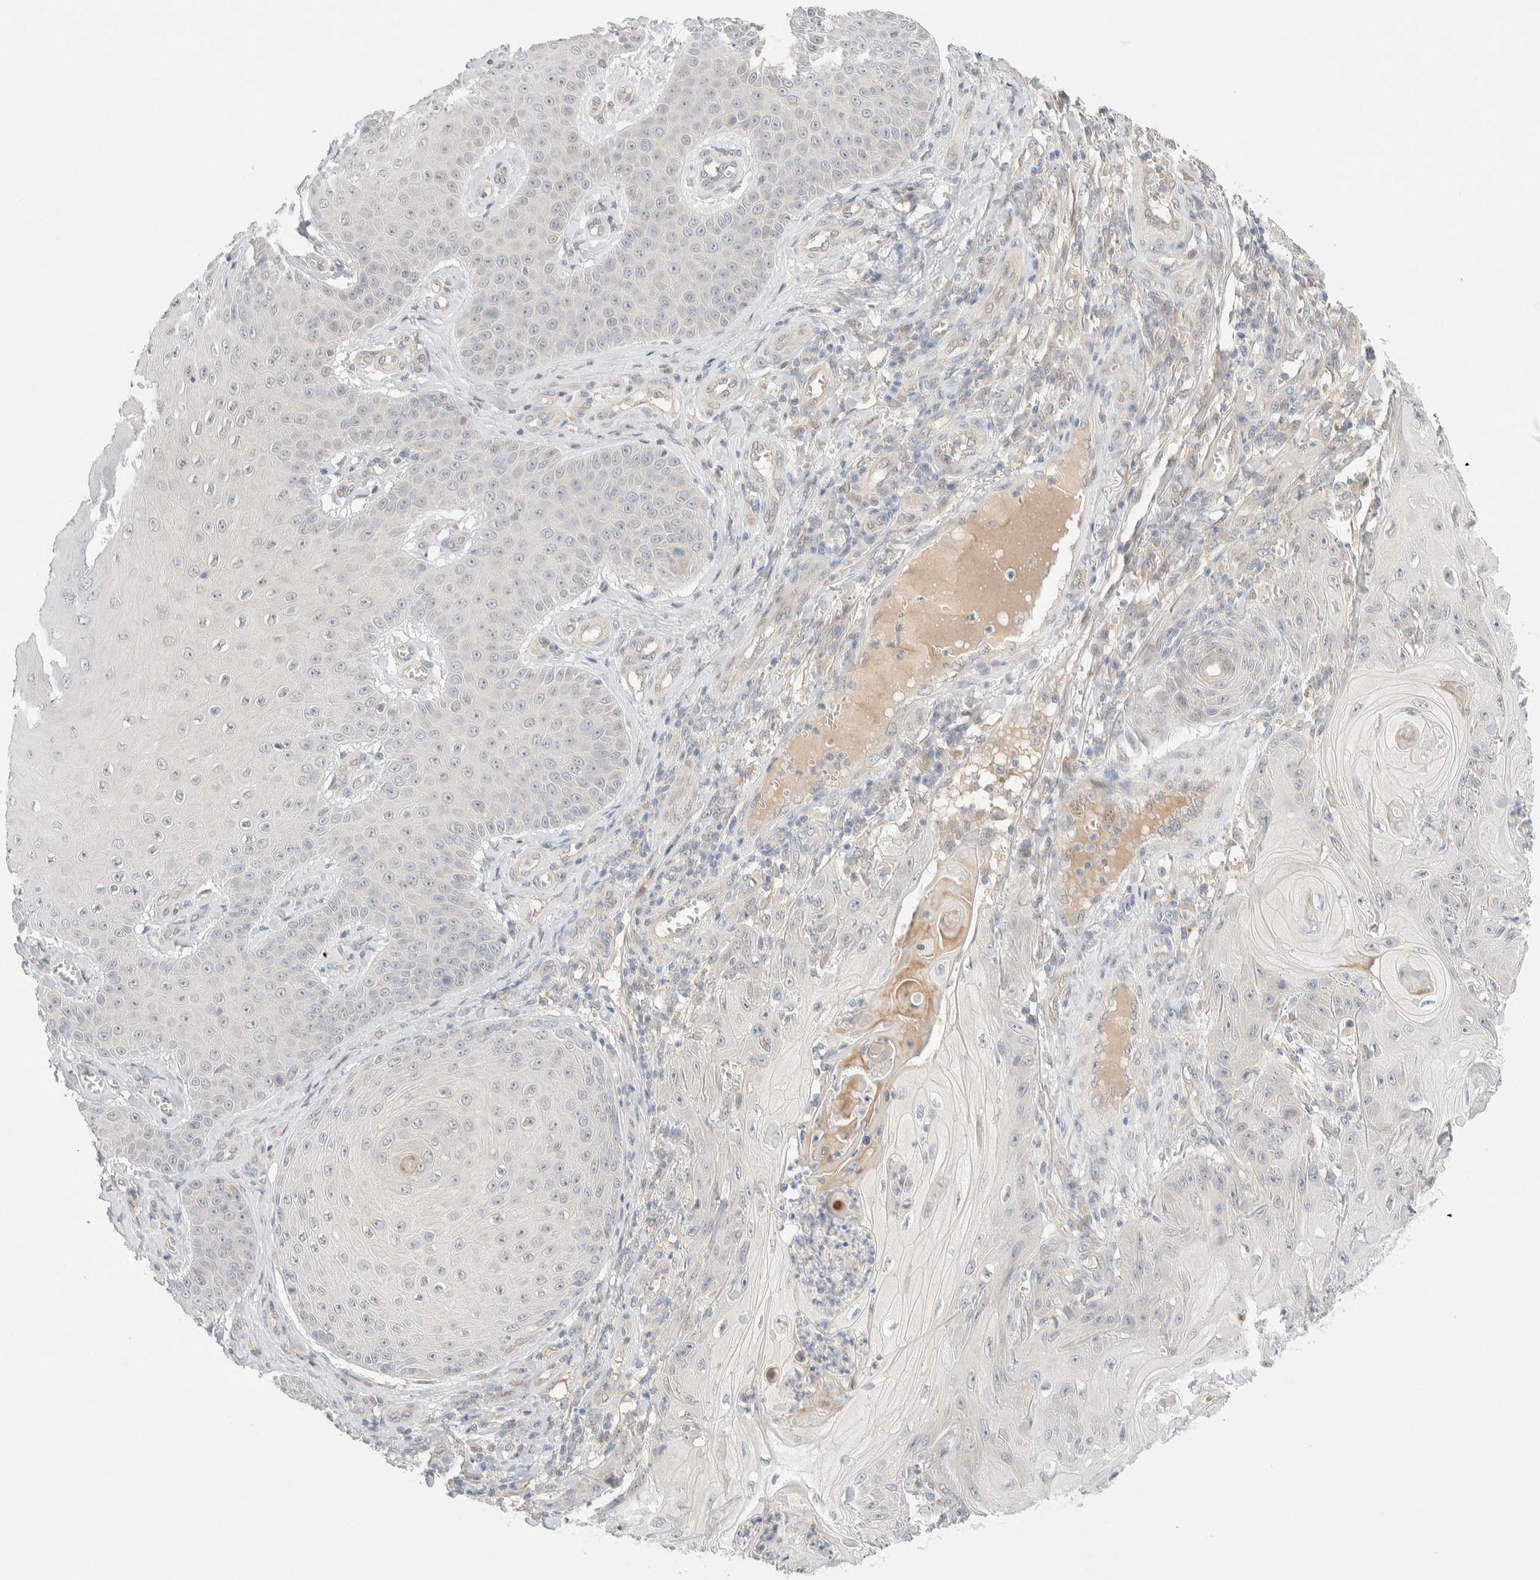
{"staining": {"intensity": "negative", "quantity": "none", "location": "none"}, "tissue": "skin cancer", "cell_type": "Tumor cells", "image_type": "cancer", "snomed": [{"axis": "morphology", "description": "Squamous cell carcinoma, NOS"}, {"axis": "topography", "description": "Skin"}], "caption": "An immunohistochemistry (IHC) micrograph of squamous cell carcinoma (skin) is shown. There is no staining in tumor cells of squamous cell carcinoma (skin). The staining was performed using DAB (3,3'-diaminobenzidine) to visualize the protein expression in brown, while the nuclei were stained in blue with hematoxylin (Magnification: 20x).", "gene": "CHKA", "patient": {"sex": "male", "age": 74}}